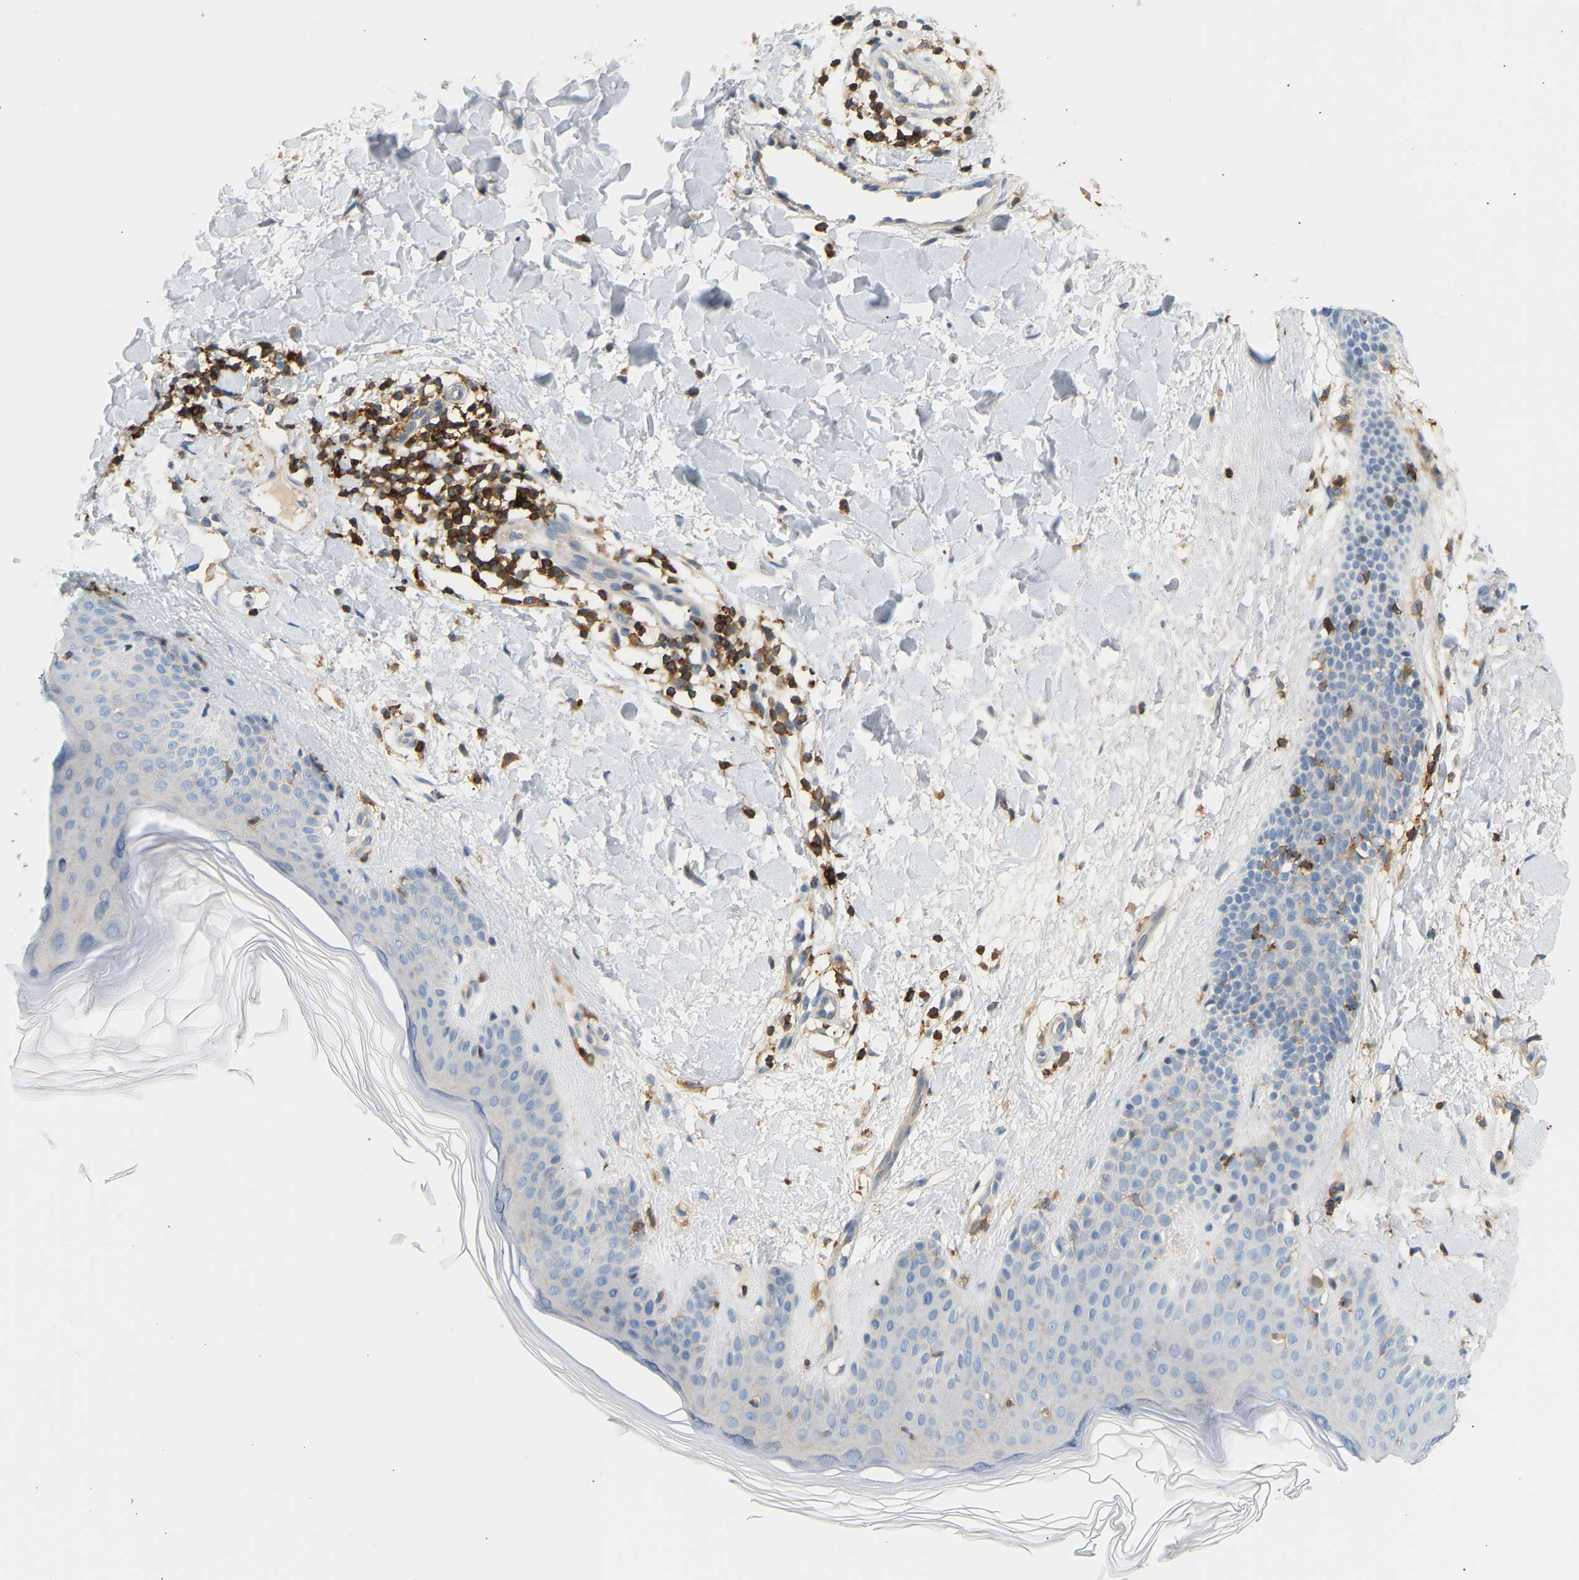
{"staining": {"intensity": "negative", "quantity": "none", "location": "none"}, "tissue": "skin", "cell_type": "Fibroblasts", "image_type": "normal", "snomed": [{"axis": "morphology", "description": "Normal tissue, NOS"}, {"axis": "morphology", "description": "Malignant melanoma, Metastatic site"}, {"axis": "topography", "description": "Skin"}], "caption": "The histopathology image exhibits no staining of fibroblasts in unremarkable skin. (DAB (3,3'-diaminobenzidine) IHC, high magnification).", "gene": "FNBP1", "patient": {"sex": "male", "age": 41}}